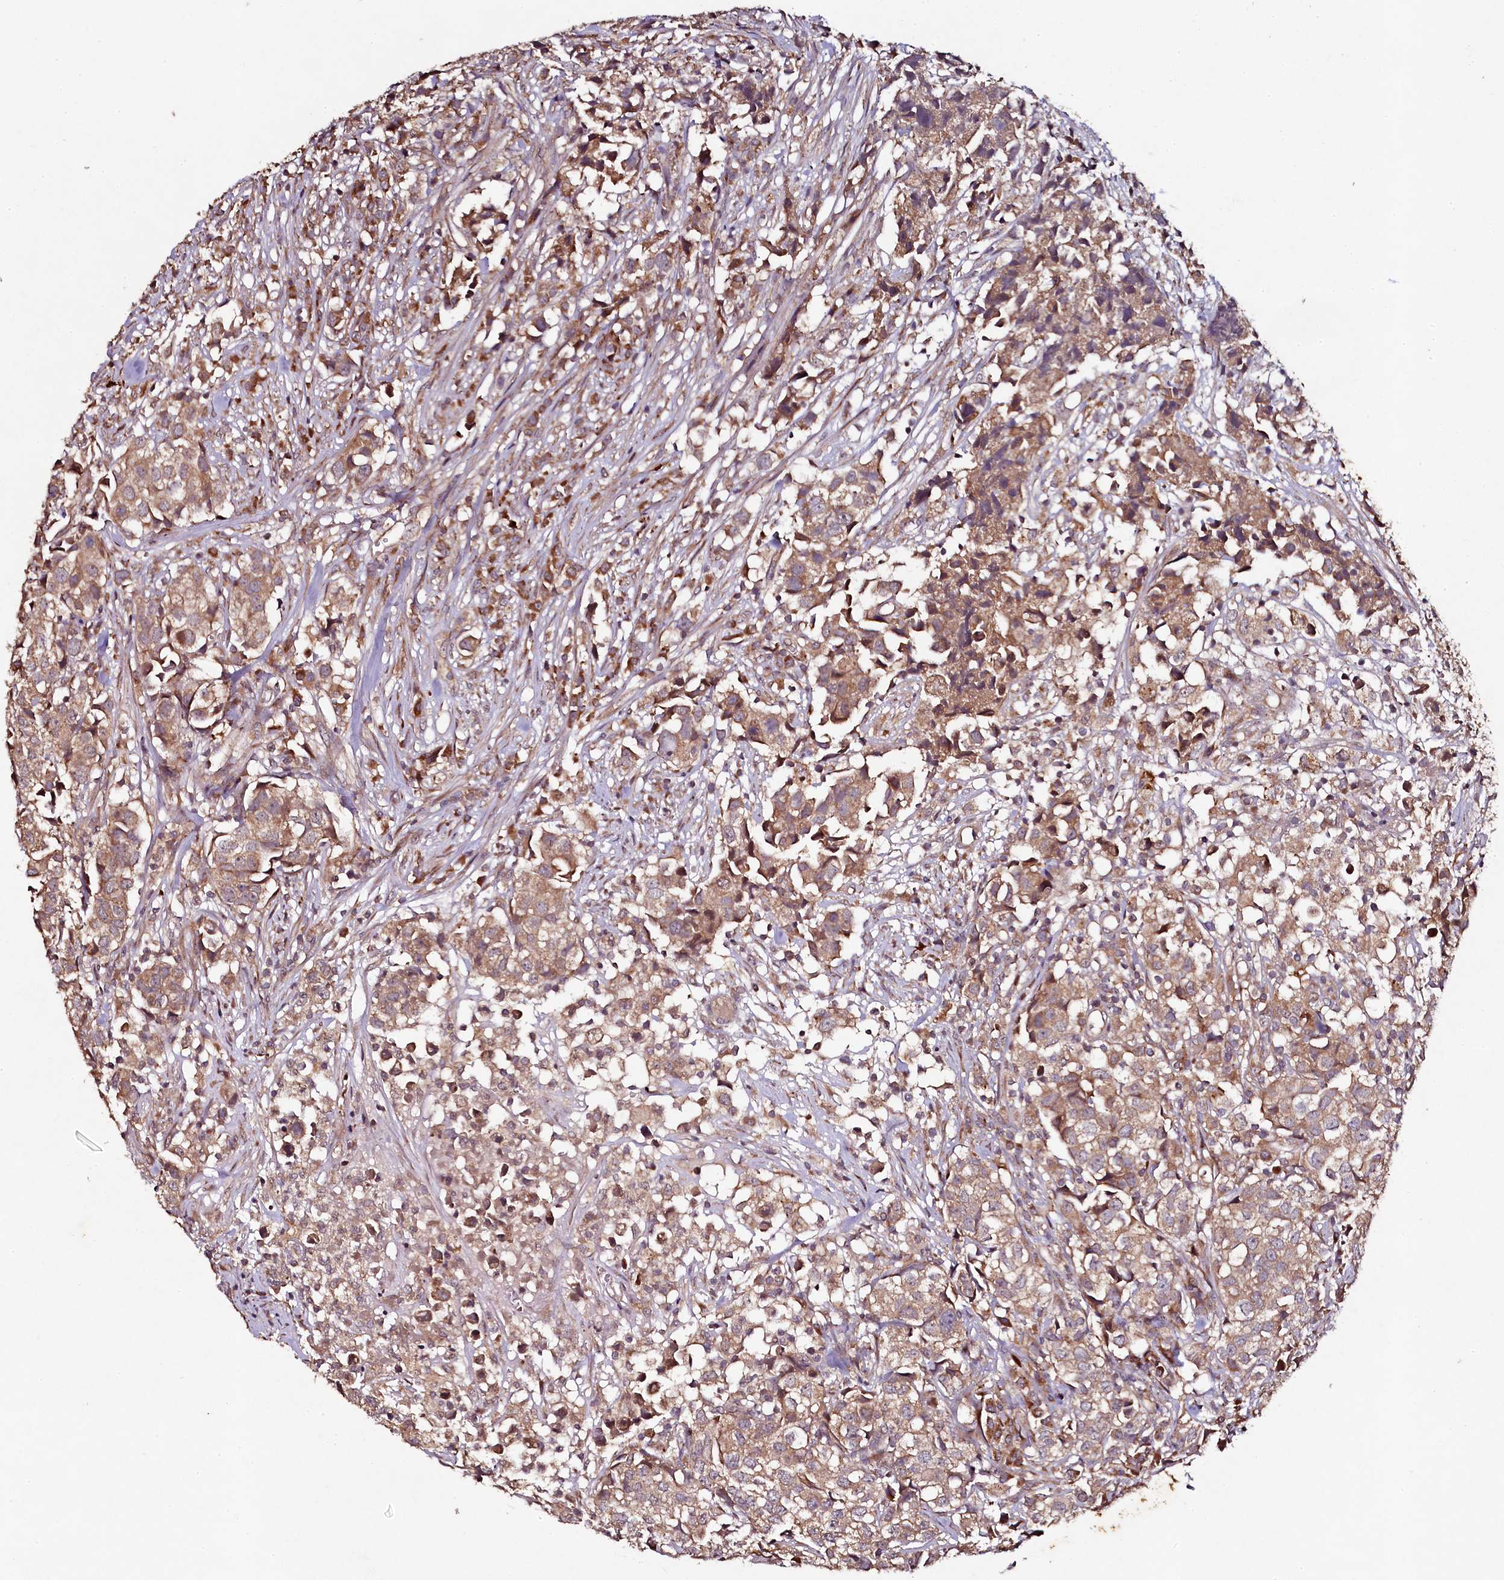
{"staining": {"intensity": "moderate", "quantity": ">75%", "location": "cytoplasmic/membranous"}, "tissue": "urothelial cancer", "cell_type": "Tumor cells", "image_type": "cancer", "snomed": [{"axis": "morphology", "description": "Urothelial carcinoma, High grade"}, {"axis": "topography", "description": "Urinary bladder"}], "caption": "Urothelial cancer stained with DAB immunohistochemistry shows medium levels of moderate cytoplasmic/membranous positivity in approximately >75% of tumor cells. (IHC, brightfield microscopy, high magnification).", "gene": "SEC24C", "patient": {"sex": "female", "age": 75}}